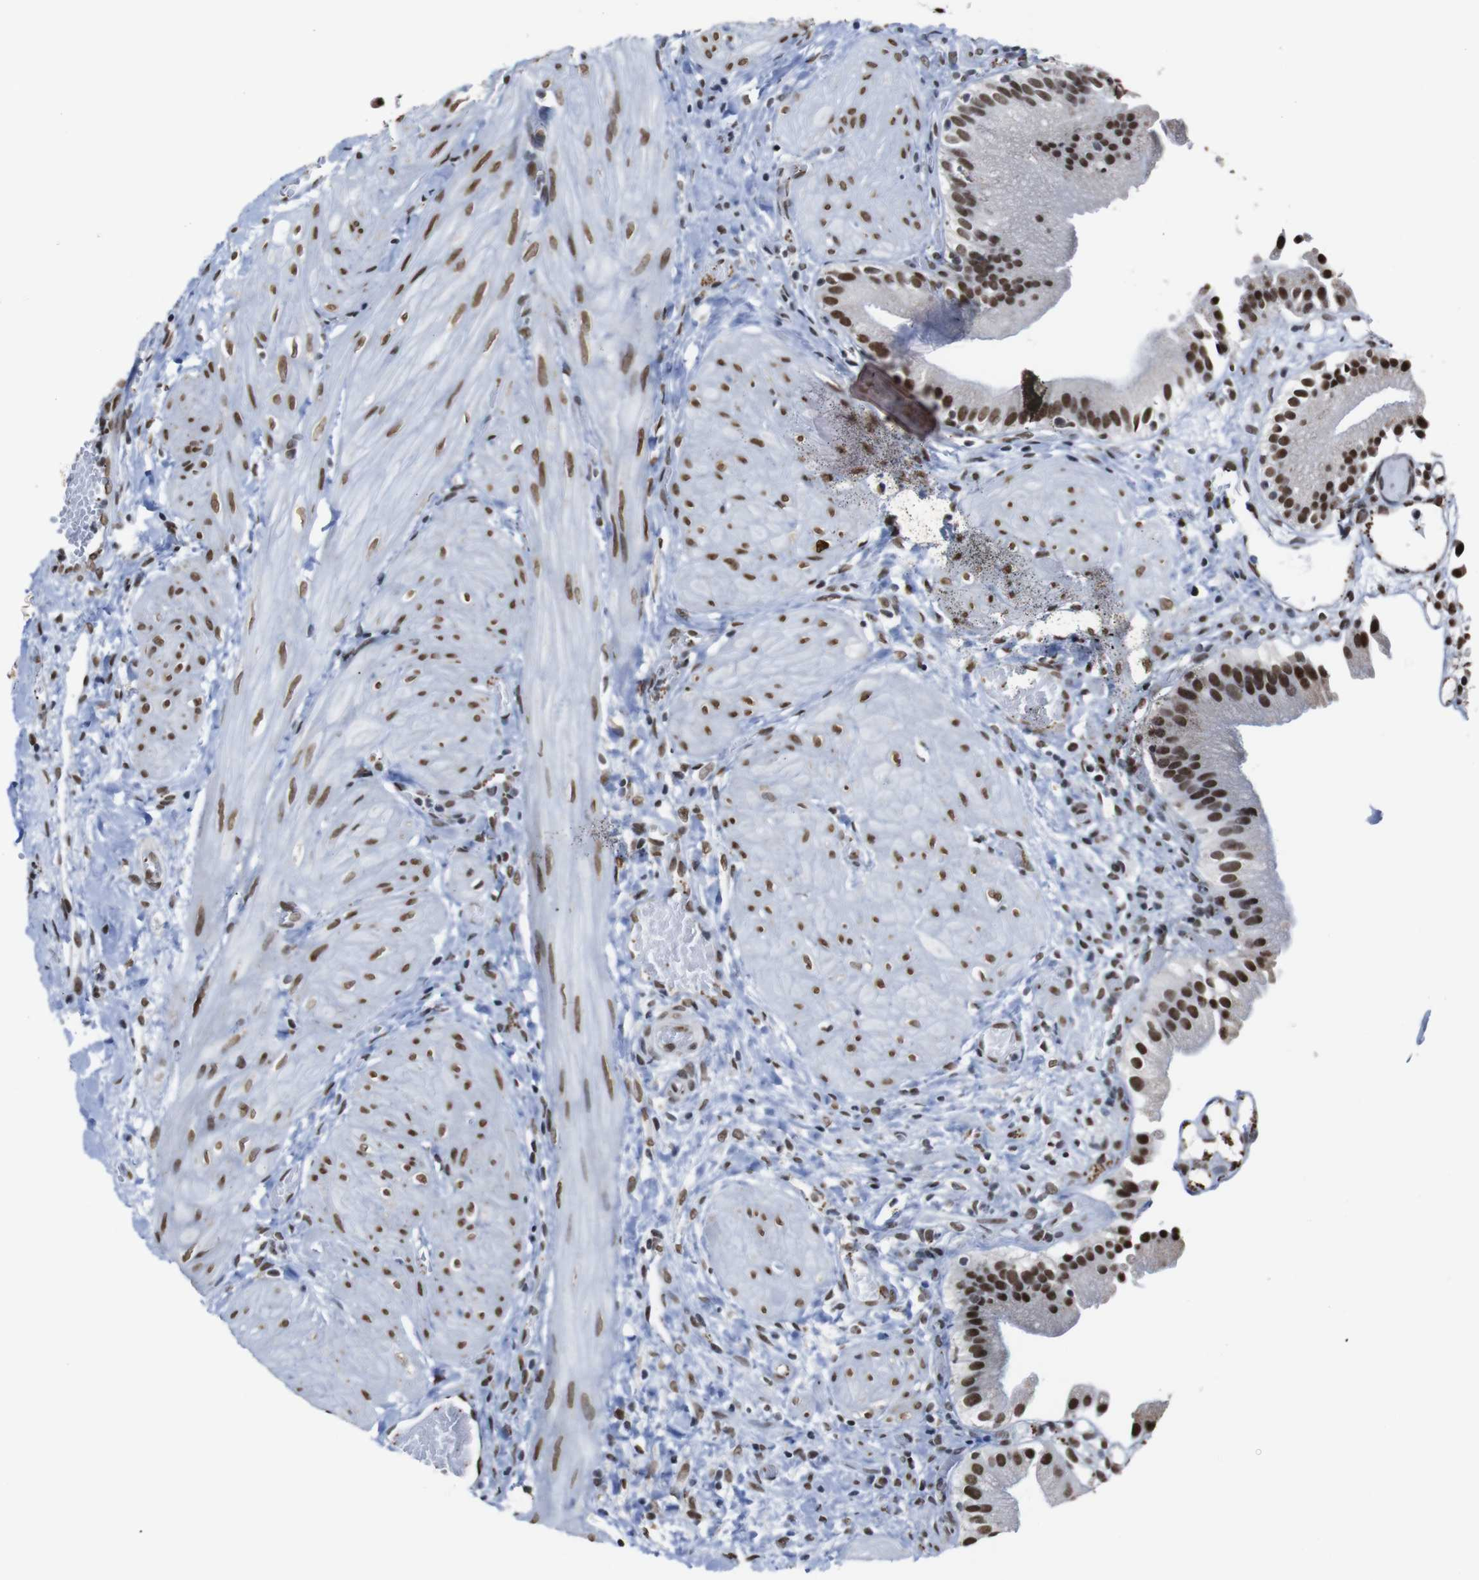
{"staining": {"intensity": "strong", "quantity": ">75%", "location": "nuclear"}, "tissue": "gallbladder", "cell_type": "Glandular cells", "image_type": "normal", "snomed": [{"axis": "morphology", "description": "Normal tissue, NOS"}, {"axis": "topography", "description": "Gallbladder"}], "caption": "Immunohistochemistry (IHC) micrograph of normal human gallbladder stained for a protein (brown), which reveals high levels of strong nuclear staining in approximately >75% of glandular cells.", "gene": "ROMO1", "patient": {"sex": "male", "age": 65}}